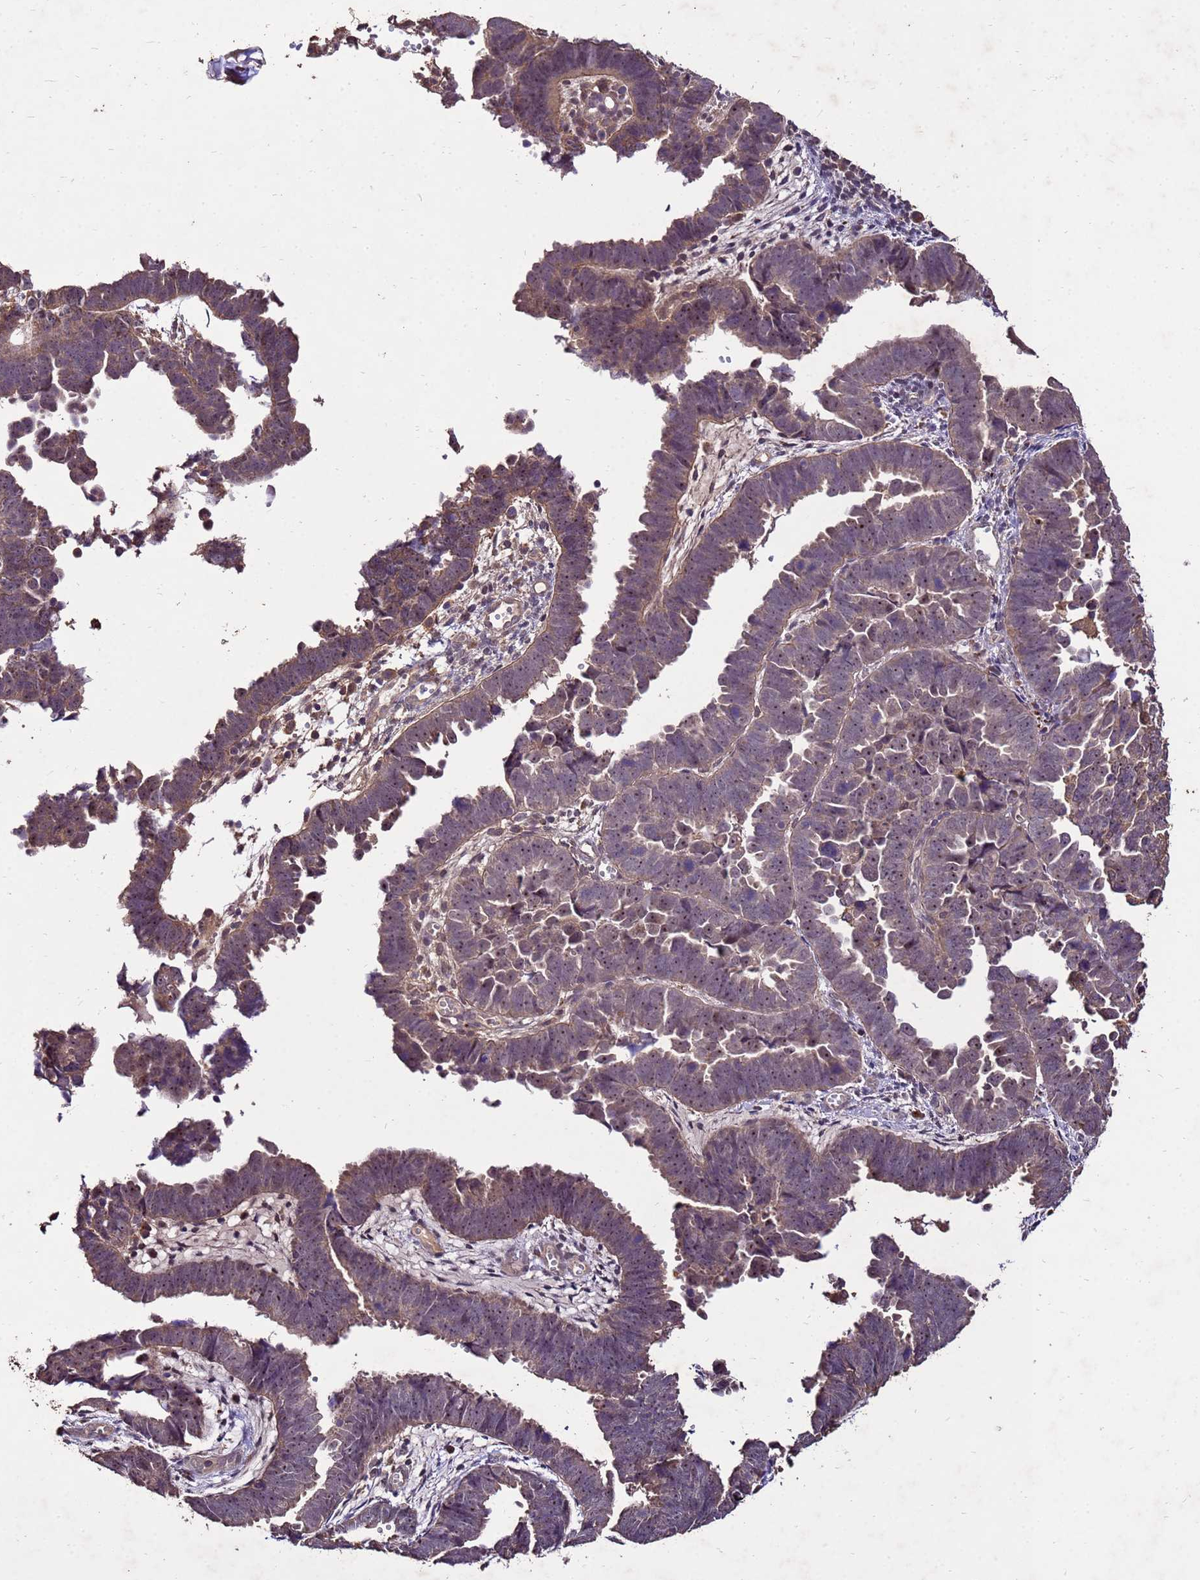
{"staining": {"intensity": "weak", "quantity": ">75%", "location": "cytoplasmic/membranous"}, "tissue": "endometrial cancer", "cell_type": "Tumor cells", "image_type": "cancer", "snomed": [{"axis": "morphology", "description": "Adenocarcinoma, NOS"}, {"axis": "topography", "description": "Endometrium"}], "caption": "Endometrial cancer stained with a protein marker reveals weak staining in tumor cells.", "gene": "TOR4A", "patient": {"sex": "female", "age": 75}}